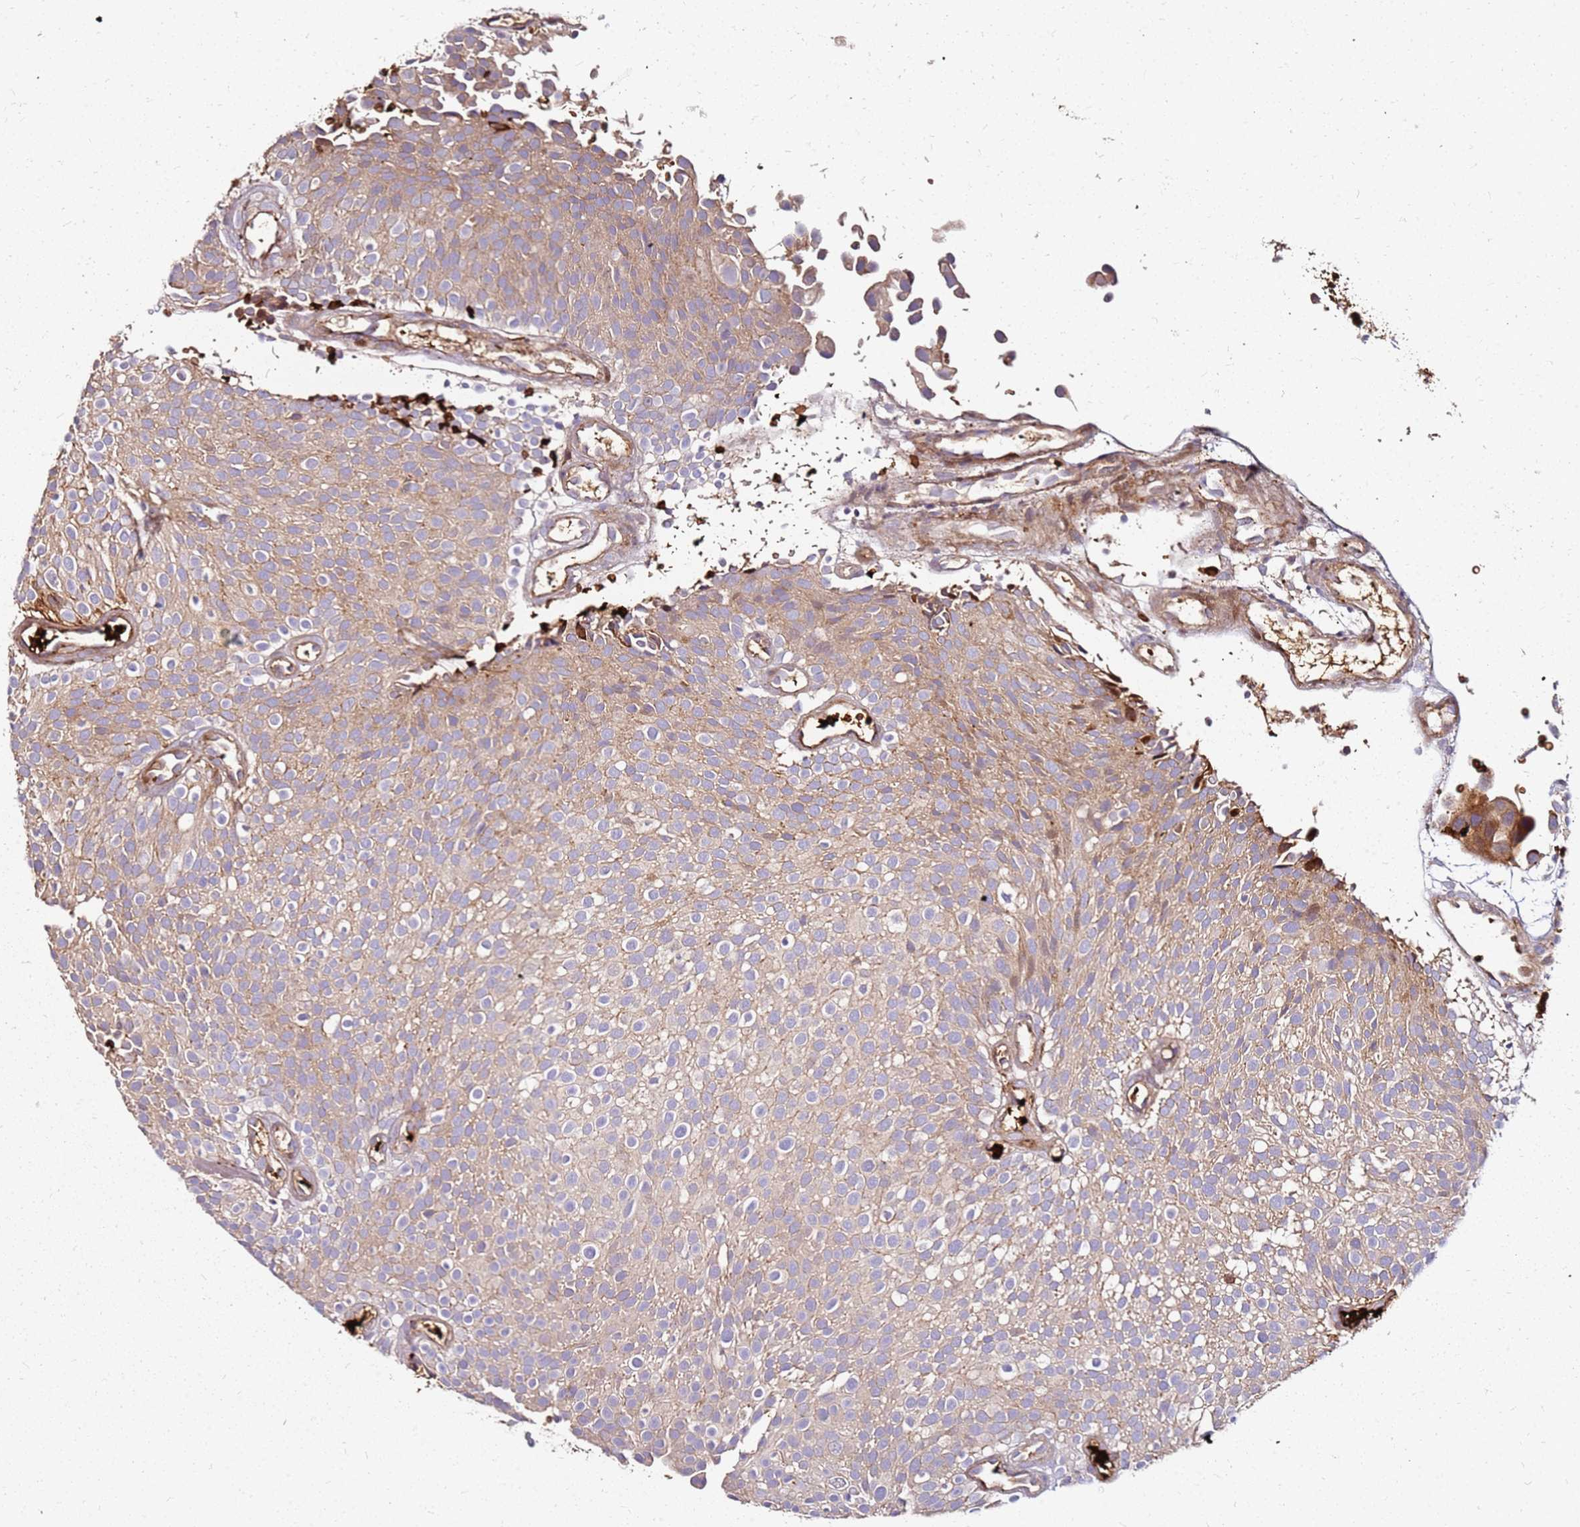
{"staining": {"intensity": "weak", "quantity": ">75%", "location": "cytoplasmic/membranous"}, "tissue": "urothelial cancer", "cell_type": "Tumor cells", "image_type": "cancer", "snomed": [{"axis": "morphology", "description": "Urothelial carcinoma, Low grade"}, {"axis": "topography", "description": "Urinary bladder"}], "caption": "Urothelial carcinoma (low-grade) was stained to show a protein in brown. There is low levels of weak cytoplasmic/membranous positivity in approximately >75% of tumor cells.", "gene": "RNF11", "patient": {"sex": "male", "age": 78}}